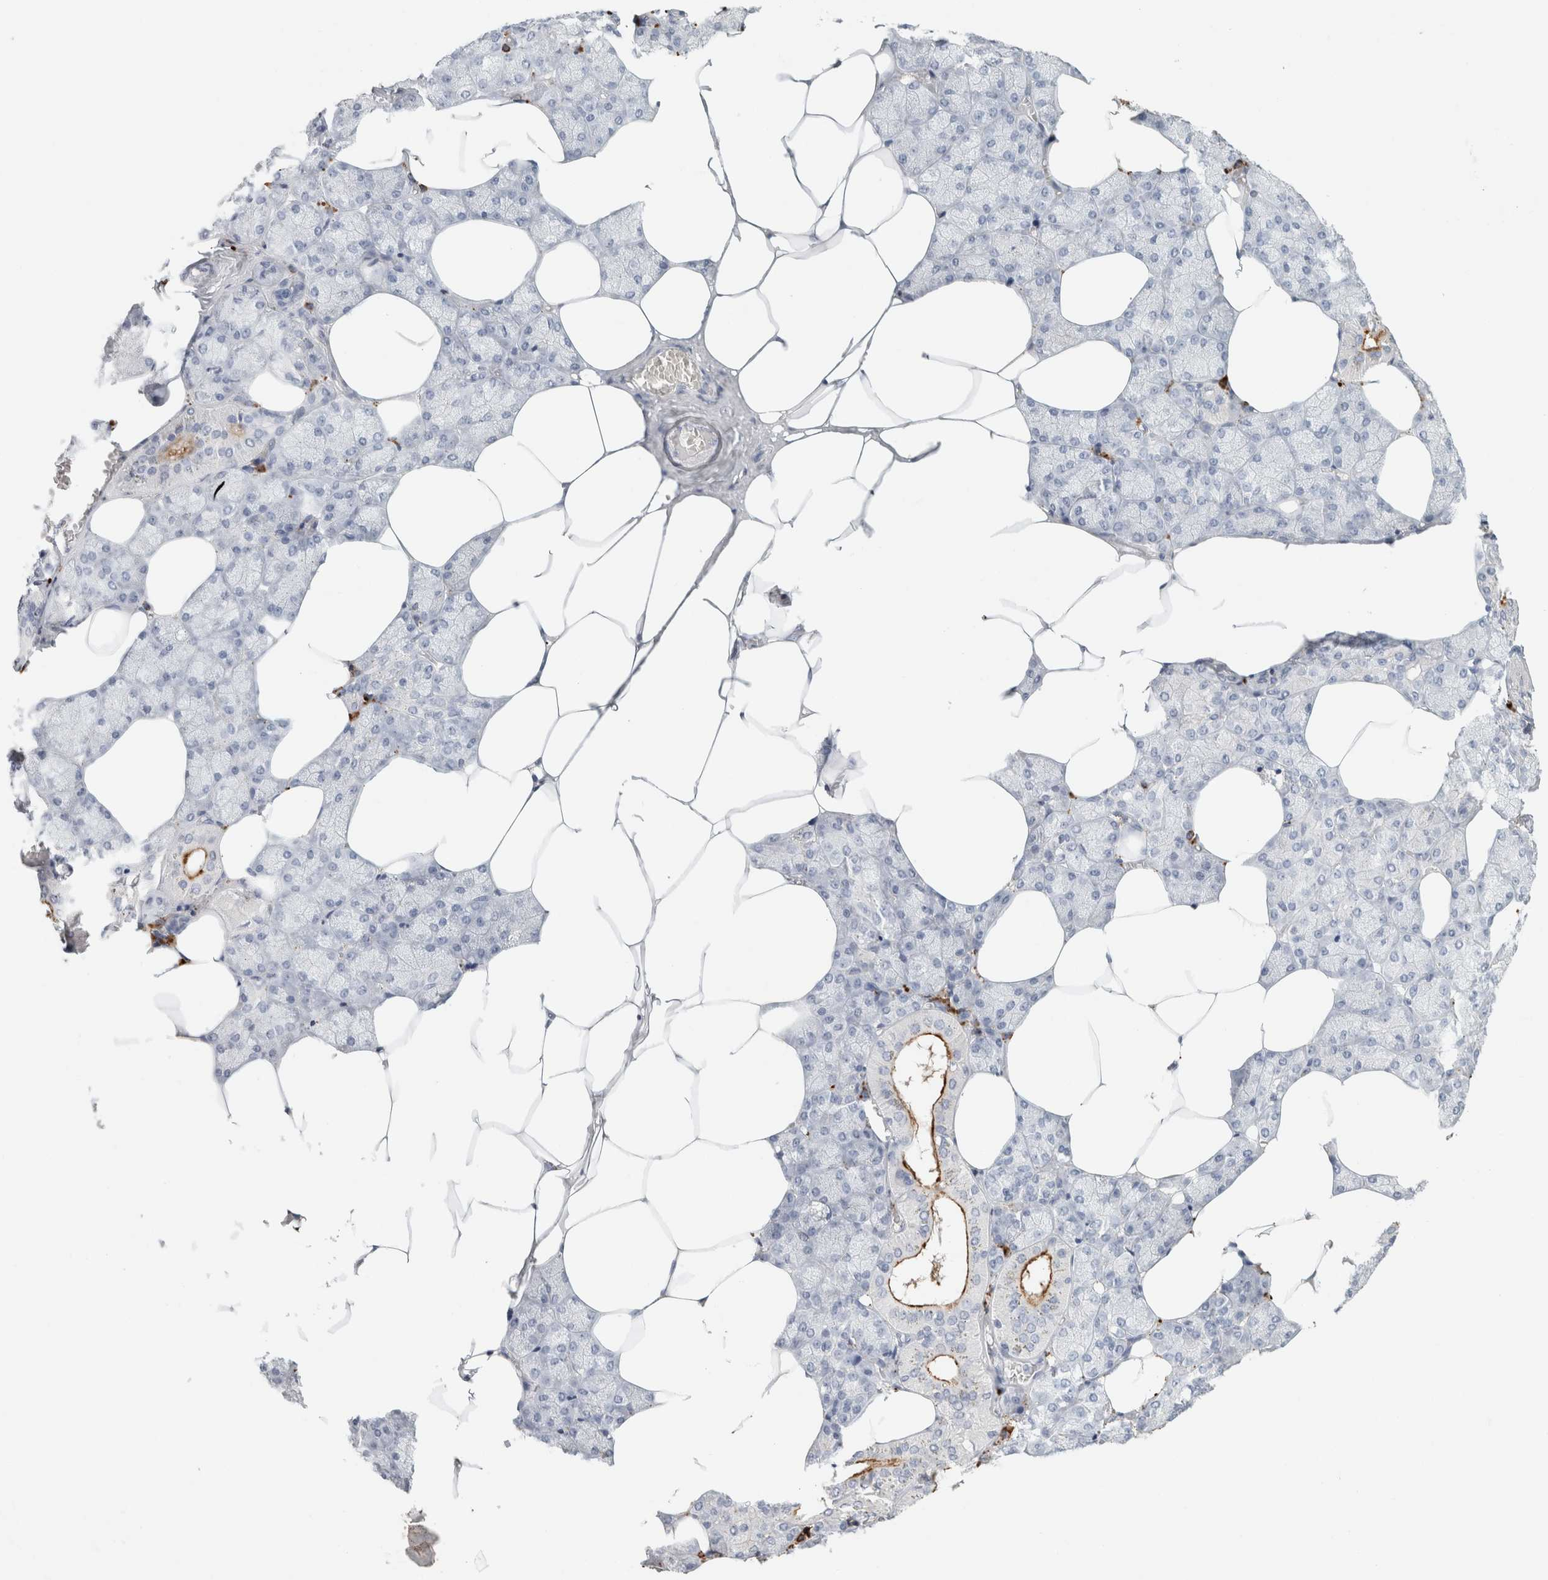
{"staining": {"intensity": "moderate", "quantity": "<25%", "location": "cytoplasmic/membranous"}, "tissue": "salivary gland", "cell_type": "Glandular cells", "image_type": "normal", "snomed": [{"axis": "morphology", "description": "Normal tissue, NOS"}, {"axis": "topography", "description": "Salivary gland"}], "caption": "Protein positivity by immunohistochemistry (IHC) exhibits moderate cytoplasmic/membranous staining in about <25% of glandular cells in normal salivary gland. The protein is stained brown, and the nuclei are stained in blue (DAB (3,3'-diaminobenzidine) IHC with brightfield microscopy, high magnification).", "gene": "IL6", "patient": {"sex": "male", "age": 62}}